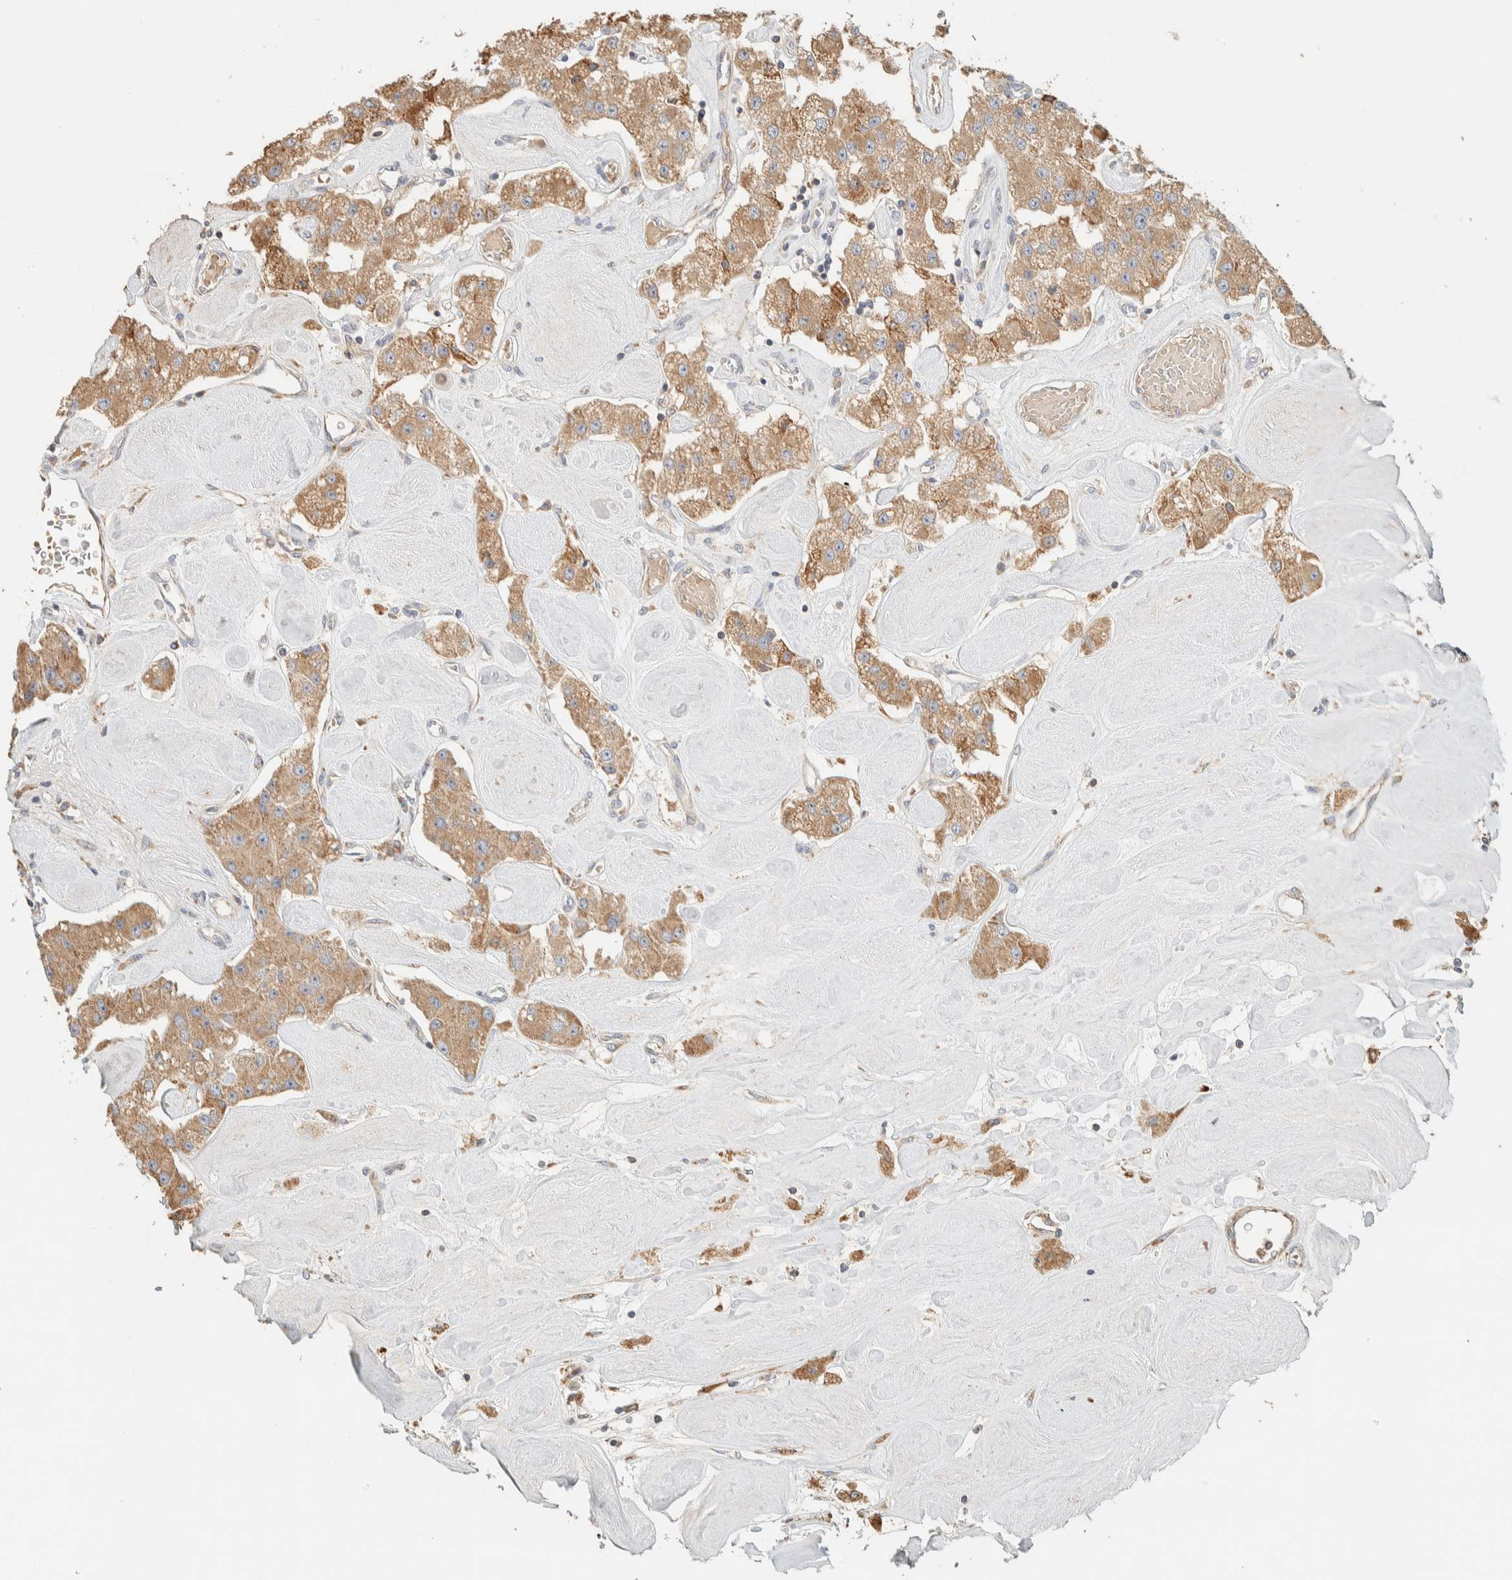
{"staining": {"intensity": "moderate", "quantity": ">75%", "location": "cytoplasmic/membranous"}, "tissue": "carcinoid", "cell_type": "Tumor cells", "image_type": "cancer", "snomed": [{"axis": "morphology", "description": "Carcinoid, malignant, NOS"}, {"axis": "topography", "description": "Pancreas"}], "caption": "Protein analysis of carcinoid (malignant) tissue reveals moderate cytoplasmic/membranous staining in about >75% of tumor cells.", "gene": "RAB11FIP1", "patient": {"sex": "male", "age": 41}}